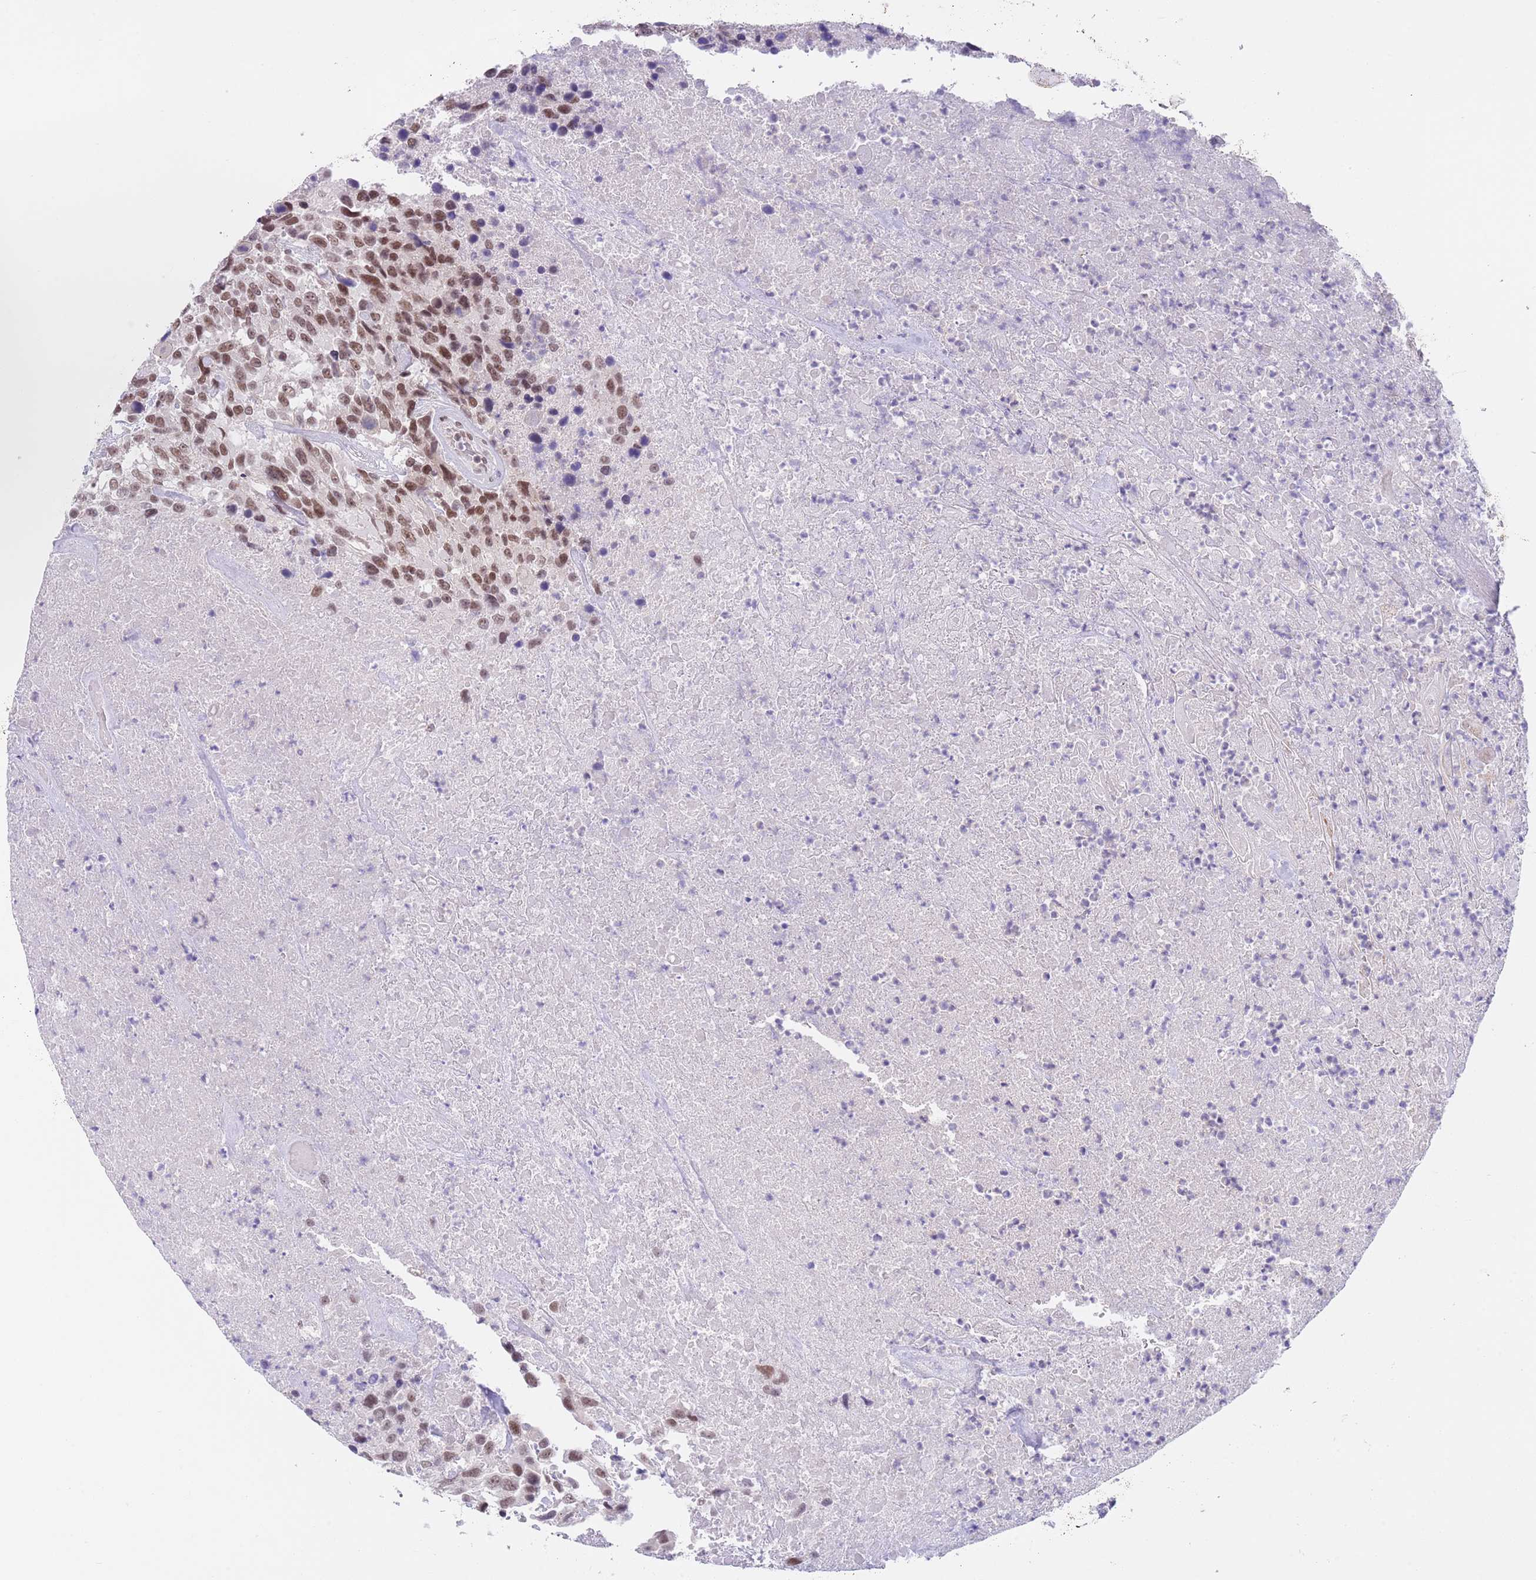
{"staining": {"intensity": "moderate", "quantity": ">75%", "location": "nuclear"}, "tissue": "urothelial cancer", "cell_type": "Tumor cells", "image_type": "cancer", "snomed": [{"axis": "morphology", "description": "Urothelial carcinoma, High grade"}, {"axis": "topography", "description": "Urinary bladder"}], "caption": "Immunohistochemical staining of high-grade urothelial carcinoma displays medium levels of moderate nuclear protein positivity in approximately >75% of tumor cells. Immunohistochemistry (ihc) stains the protein in brown and the nuclei are stained blue.", "gene": "RFX1", "patient": {"sex": "female", "age": 70}}